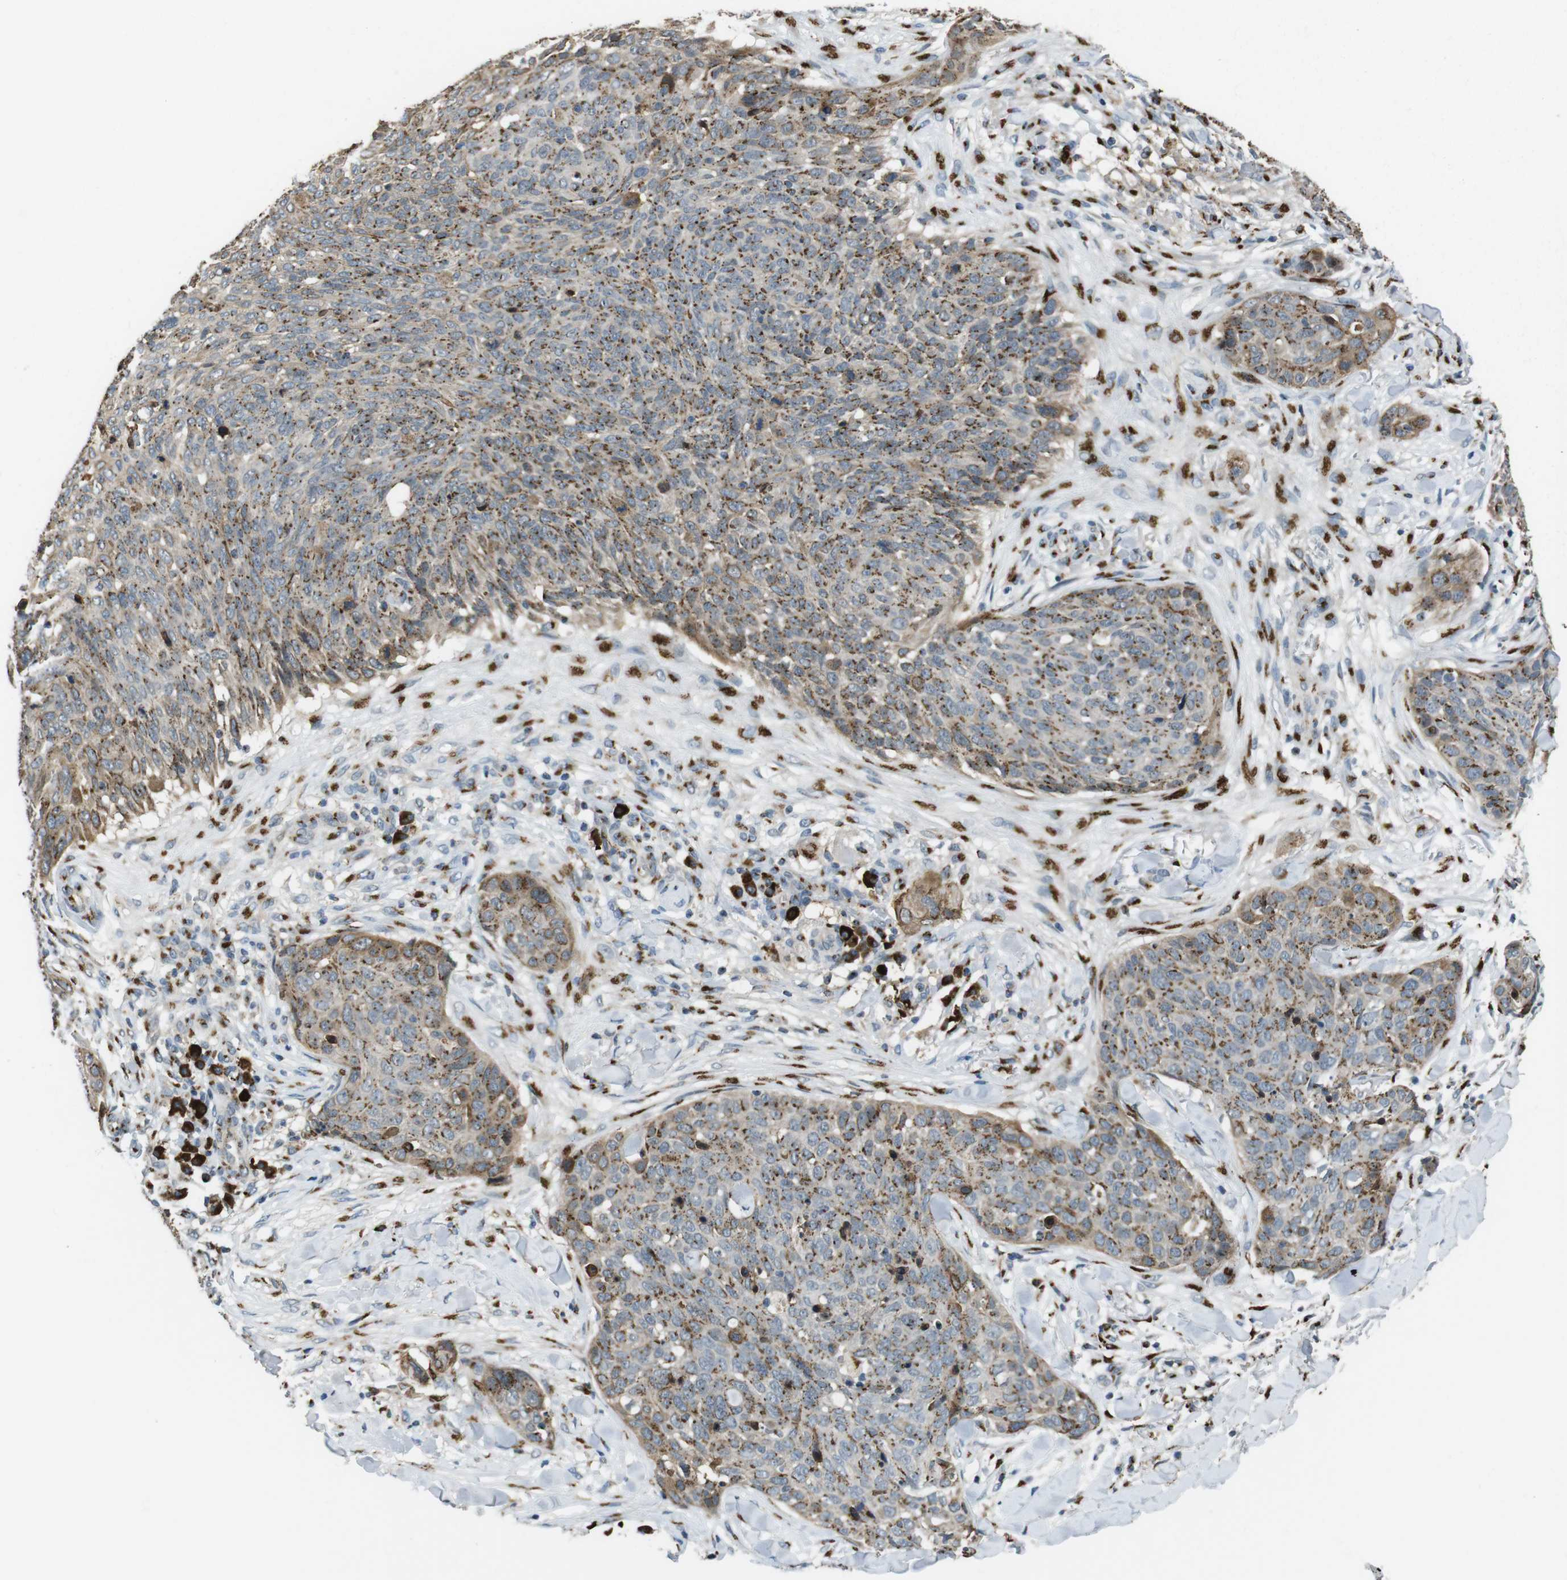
{"staining": {"intensity": "moderate", "quantity": ">75%", "location": "cytoplasmic/membranous"}, "tissue": "skin cancer", "cell_type": "Tumor cells", "image_type": "cancer", "snomed": [{"axis": "morphology", "description": "Squamous cell carcinoma in situ, NOS"}, {"axis": "morphology", "description": "Squamous cell carcinoma, NOS"}, {"axis": "topography", "description": "Skin"}], "caption": "Immunohistochemistry photomicrograph of neoplastic tissue: human squamous cell carcinoma (skin) stained using IHC displays medium levels of moderate protein expression localized specifically in the cytoplasmic/membranous of tumor cells, appearing as a cytoplasmic/membranous brown color.", "gene": "ZFPL1", "patient": {"sex": "male", "age": 93}}